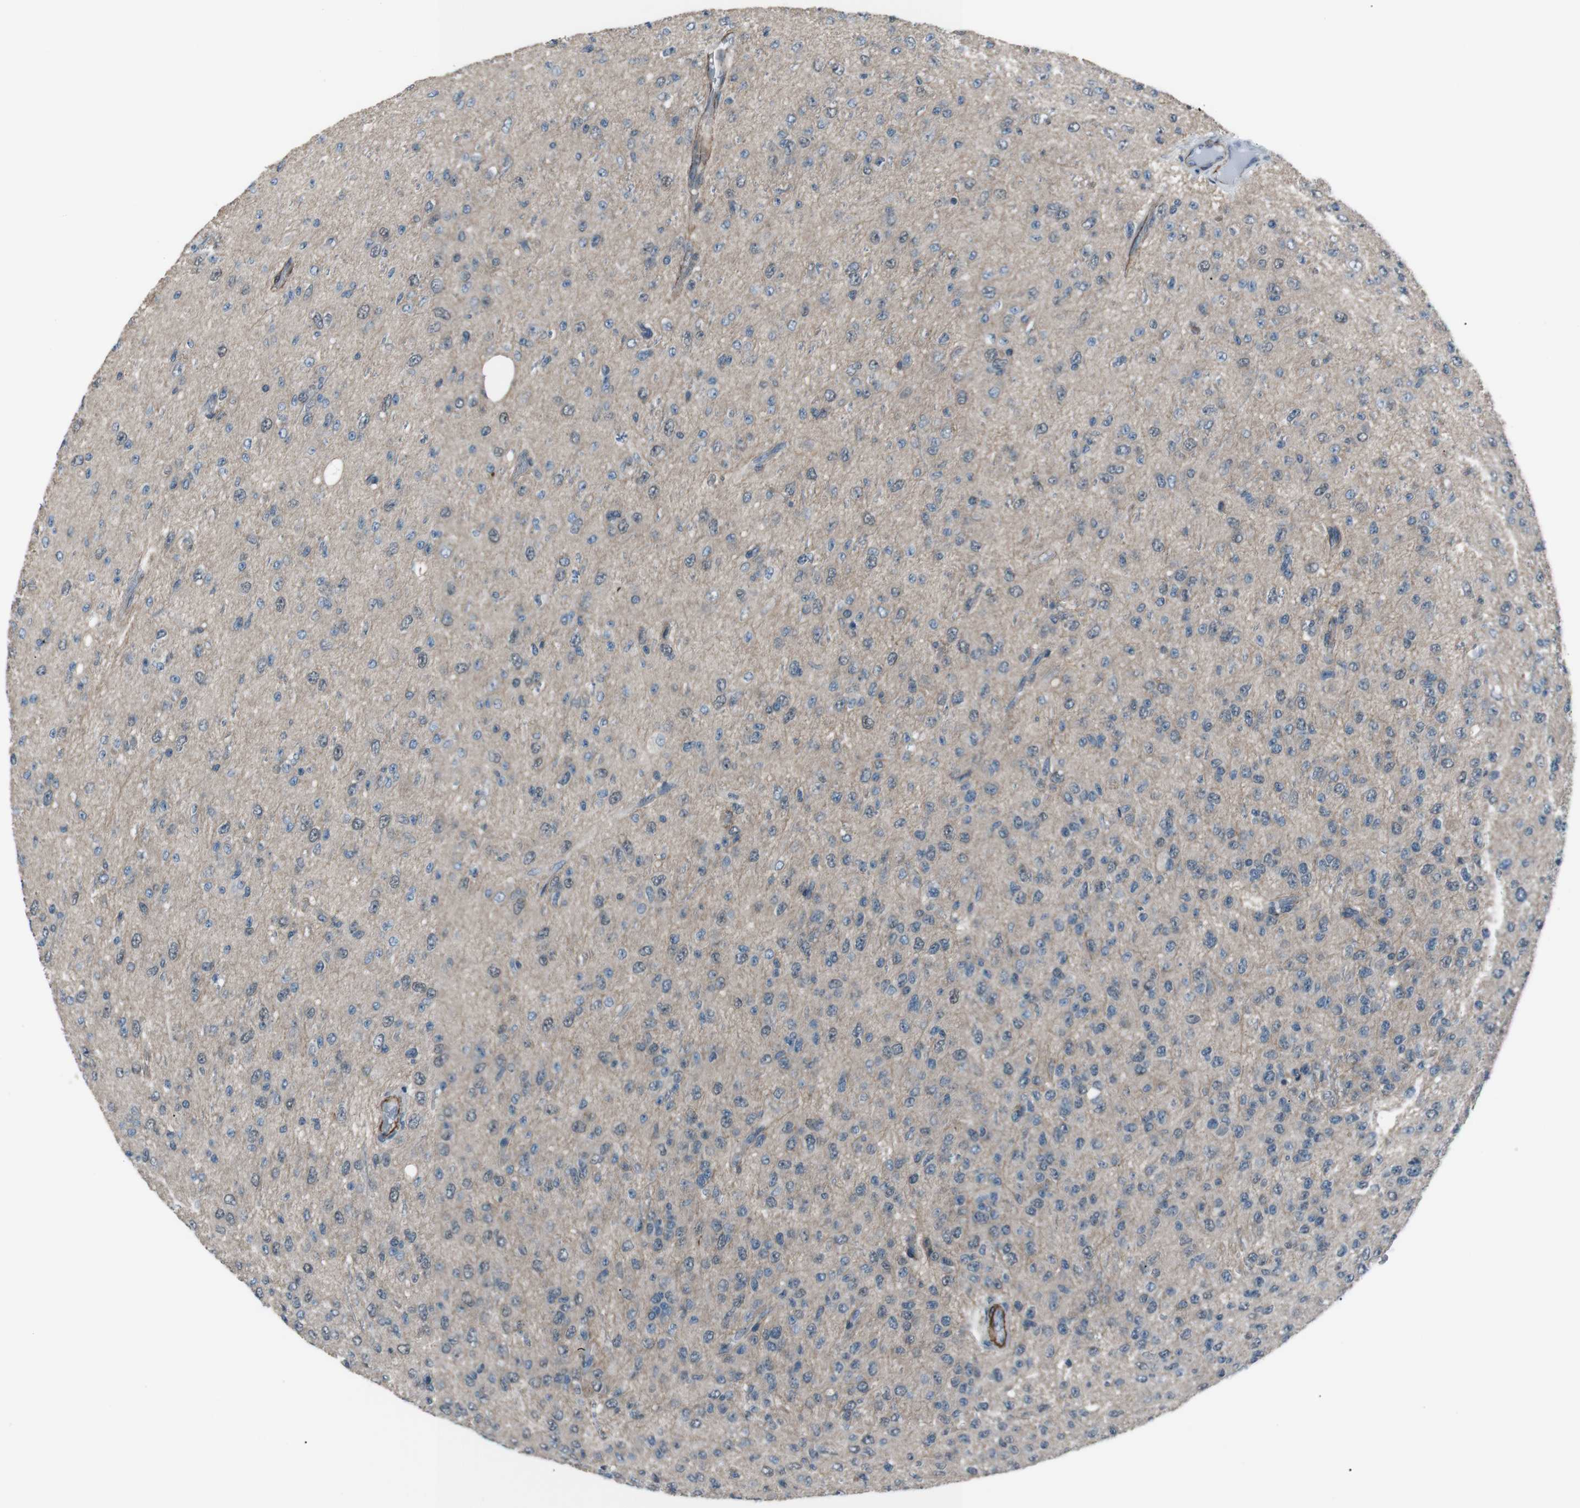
{"staining": {"intensity": "negative", "quantity": "none", "location": "none"}, "tissue": "glioma", "cell_type": "Tumor cells", "image_type": "cancer", "snomed": [{"axis": "morphology", "description": "Glioma, malignant, High grade"}, {"axis": "topography", "description": "pancreas cauda"}], "caption": "Tumor cells are negative for protein expression in human malignant high-grade glioma. (Immunohistochemistry (ihc), brightfield microscopy, high magnification).", "gene": "PDLIM5", "patient": {"sex": "male", "age": 60}}